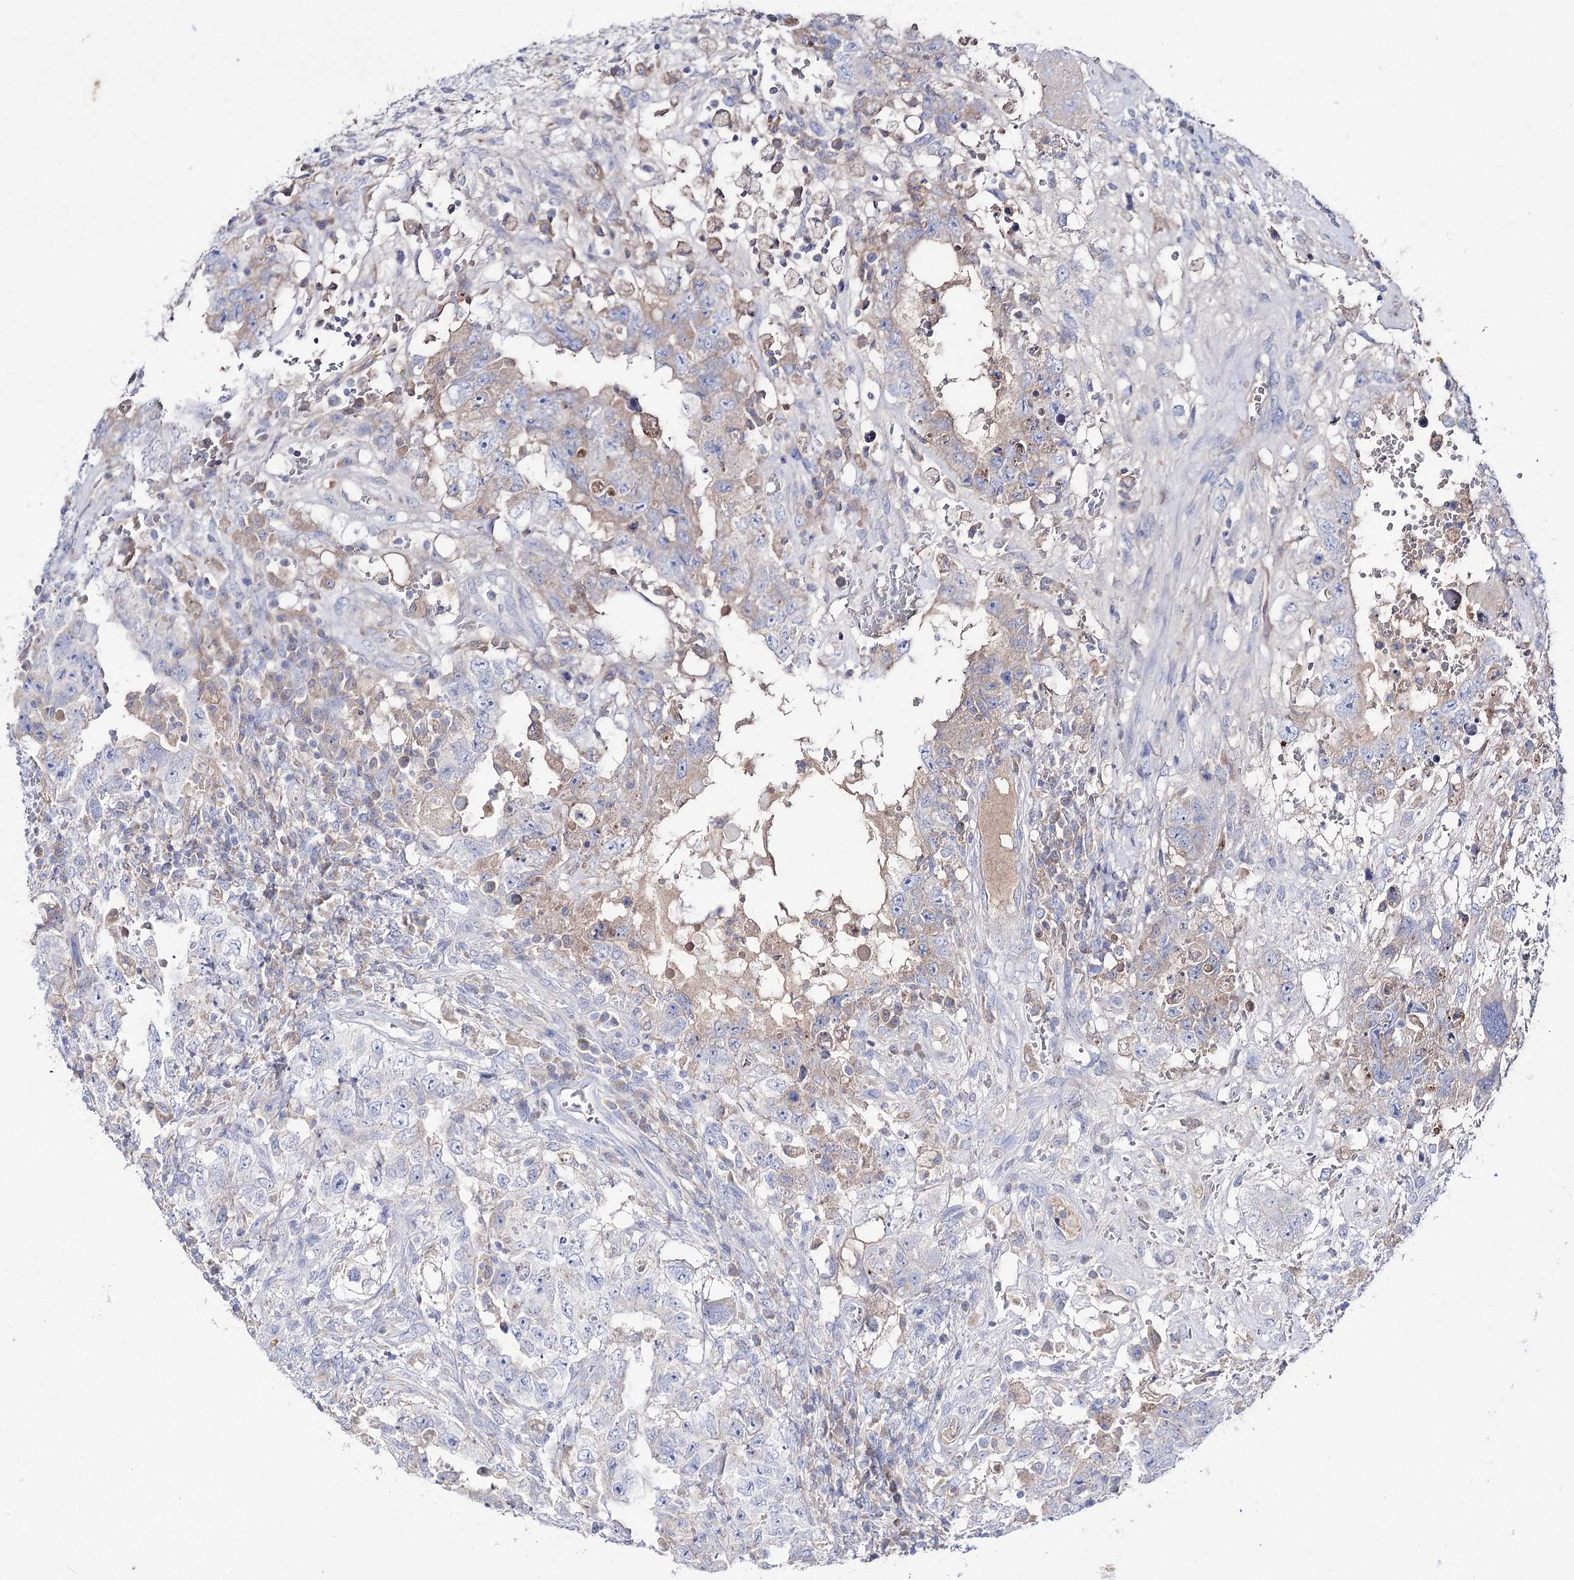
{"staining": {"intensity": "weak", "quantity": "<25%", "location": "cytoplasmic/membranous"}, "tissue": "testis cancer", "cell_type": "Tumor cells", "image_type": "cancer", "snomed": [{"axis": "morphology", "description": "Carcinoma, Embryonal, NOS"}, {"axis": "topography", "description": "Testis"}], "caption": "There is no significant expression in tumor cells of embryonal carcinoma (testis).", "gene": "NAGLU", "patient": {"sex": "male", "age": 26}}